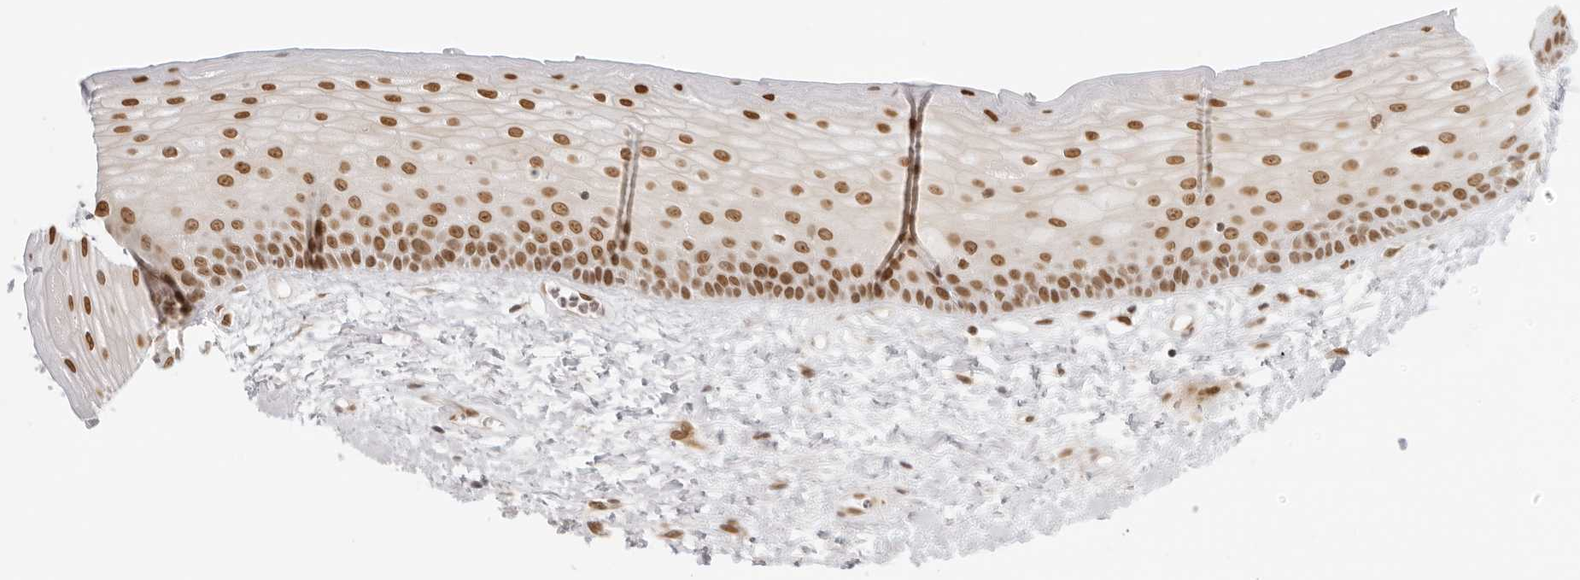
{"staining": {"intensity": "moderate", "quantity": ">75%", "location": "nuclear"}, "tissue": "oral mucosa", "cell_type": "Squamous epithelial cells", "image_type": "normal", "snomed": [{"axis": "morphology", "description": "Normal tissue, NOS"}, {"axis": "topography", "description": "Oral tissue"}], "caption": "Unremarkable oral mucosa was stained to show a protein in brown. There is medium levels of moderate nuclear expression in approximately >75% of squamous epithelial cells. Nuclei are stained in blue.", "gene": "RCC1", "patient": {"sex": "female", "age": 76}}